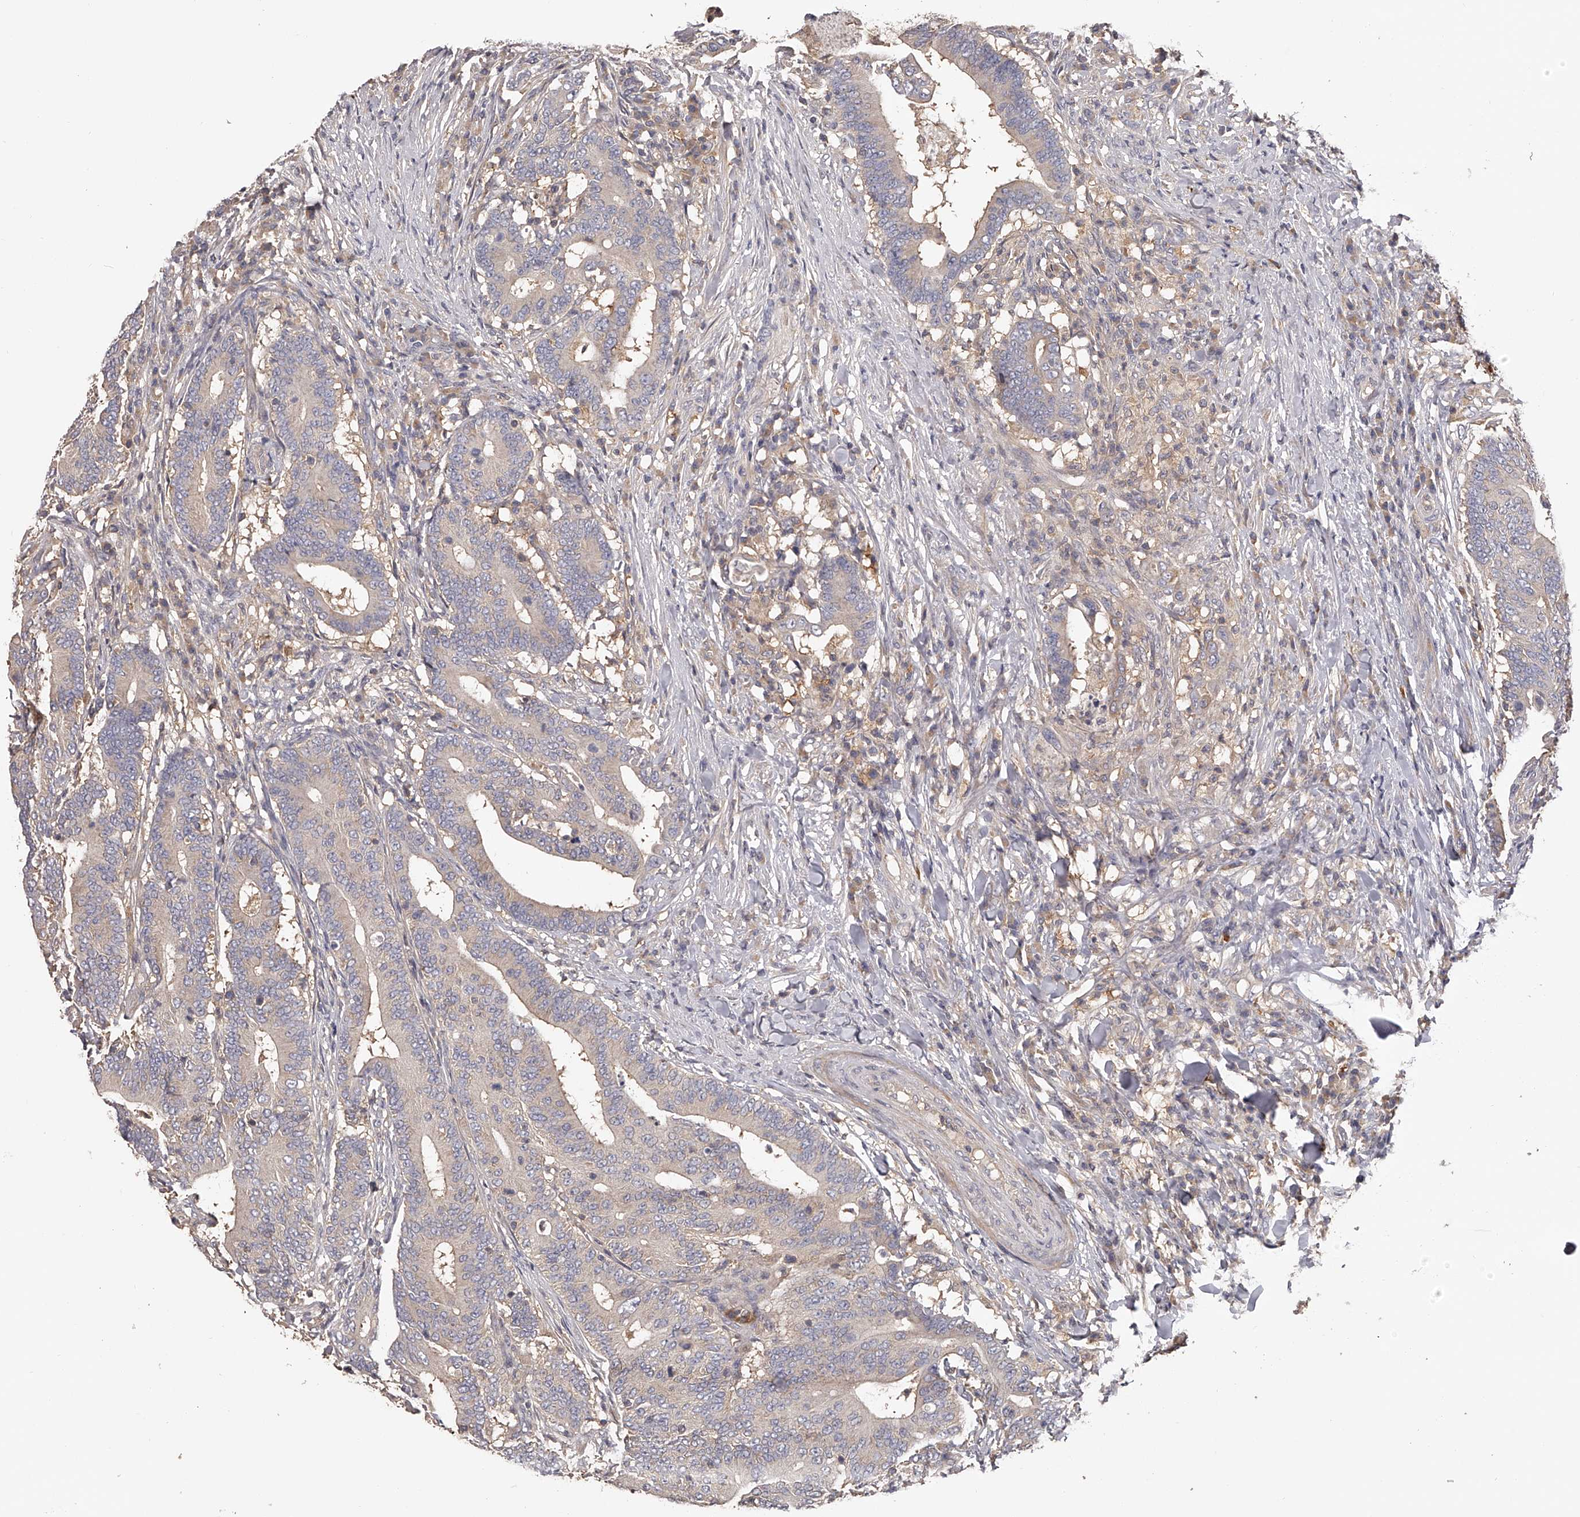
{"staining": {"intensity": "negative", "quantity": "none", "location": "none"}, "tissue": "colorectal cancer", "cell_type": "Tumor cells", "image_type": "cancer", "snomed": [{"axis": "morphology", "description": "Adenocarcinoma, NOS"}, {"axis": "topography", "description": "Colon"}], "caption": "Immunohistochemistry micrograph of colorectal cancer (adenocarcinoma) stained for a protein (brown), which demonstrates no expression in tumor cells.", "gene": "TNN", "patient": {"sex": "female", "age": 66}}